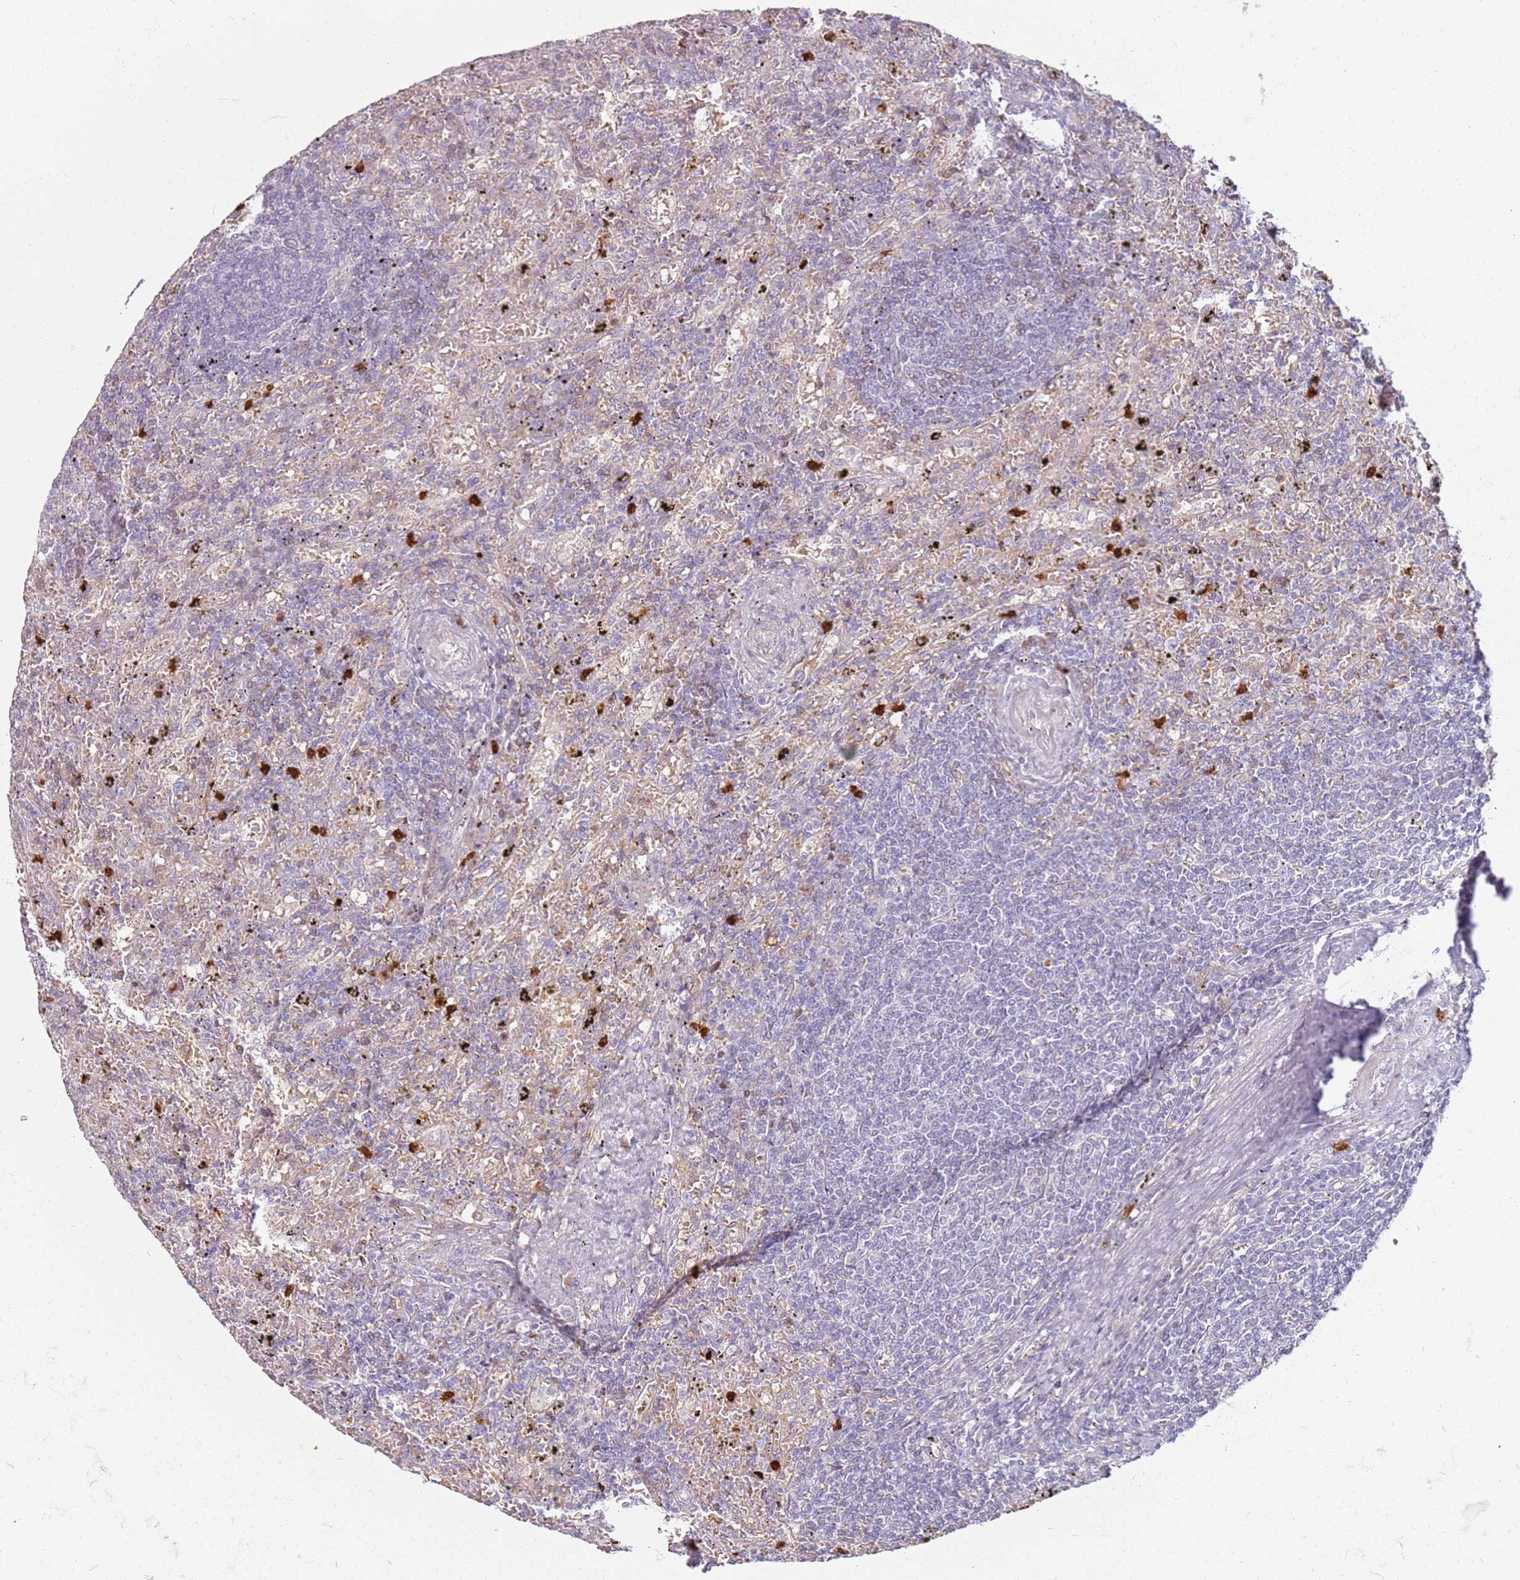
{"staining": {"intensity": "weak", "quantity": "<25%", "location": "cytoplasmic/membranous"}, "tissue": "lymphoma", "cell_type": "Tumor cells", "image_type": "cancer", "snomed": [{"axis": "morphology", "description": "Malignant lymphoma, non-Hodgkin's type, Low grade"}, {"axis": "topography", "description": "Spleen"}], "caption": "Protein analysis of low-grade malignant lymphoma, non-Hodgkin's type reveals no significant positivity in tumor cells. (DAB (3,3'-diaminobenzidine) IHC, high magnification).", "gene": "CD40LG", "patient": {"sex": "male", "age": 76}}